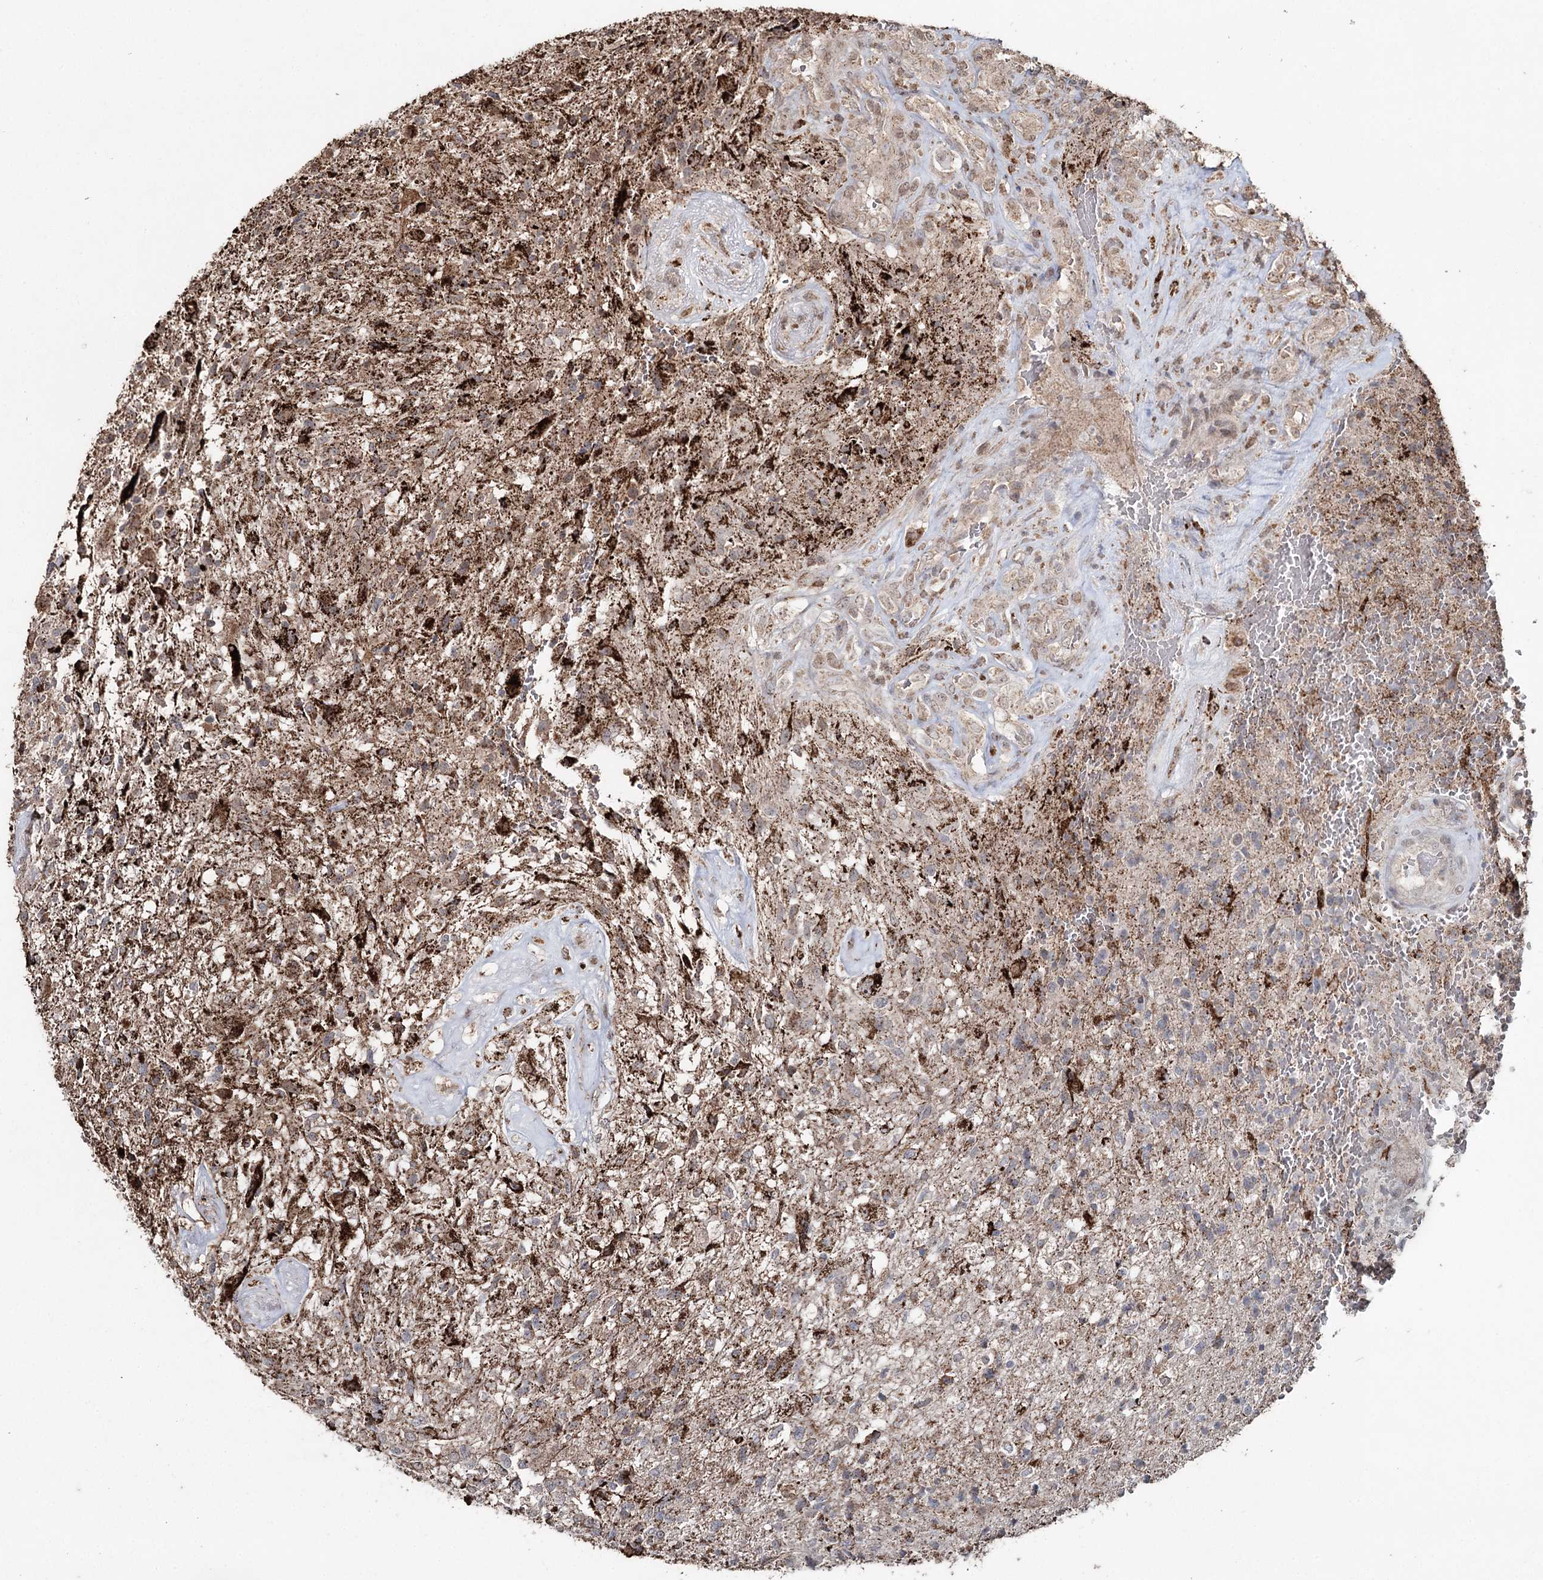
{"staining": {"intensity": "moderate", "quantity": "25%-75%", "location": "cytoplasmic/membranous"}, "tissue": "glioma", "cell_type": "Tumor cells", "image_type": "cancer", "snomed": [{"axis": "morphology", "description": "Glioma, malignant, High grade"}, {"axis": "topography", "description": "Brain"}], "caption": "The immunohistochemical stain labels moderate cytoplasmic/membranous staining in tumor cells of glioma tissue.", "gene": "SLF2", "patient": {"sex": "male", "age": 56}}